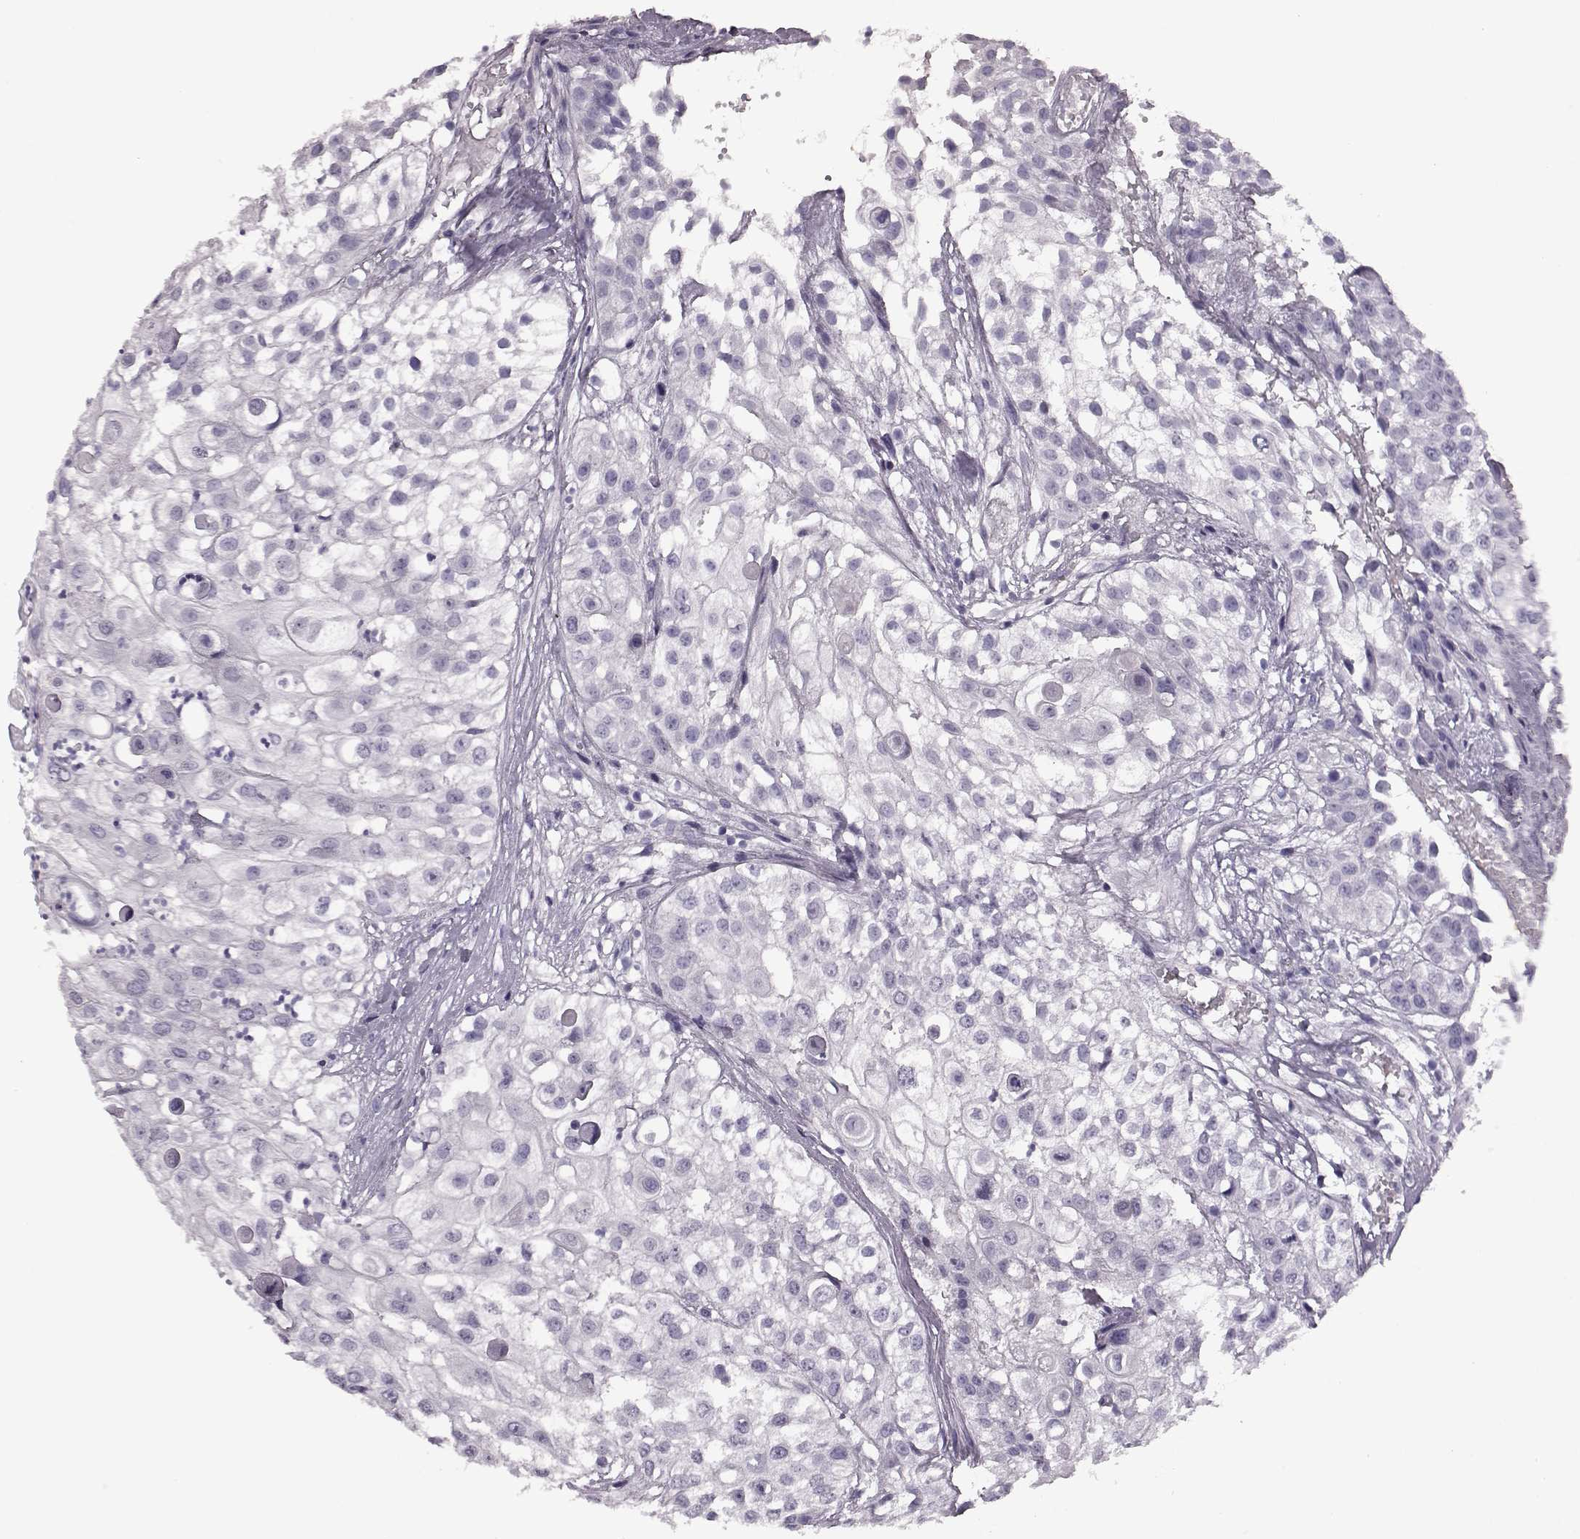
{"staining": {"intensity": "negative", "quantity": "none", "location": "none"}, "tissue": "urothelial cancer", "cell_type": "Tumor cells", "image_type": "cancer", "snomed": [{"axis": "morphology", "description": "Urothelial carcinoma, High grade"}, {"axis": "topography", "description": "Urinary bladder"}], "caption": "The histopathology image shows no staining of tumor cells in high-grade urothelial carcinoma. The staining was performed using DAB to visualize the protein expression in brown, while the nuclei were stained in blue with hematoxylin (Magnification: 20x).", "gene": "SNTG1", "patient": {"sex": "female", "age": 79}}